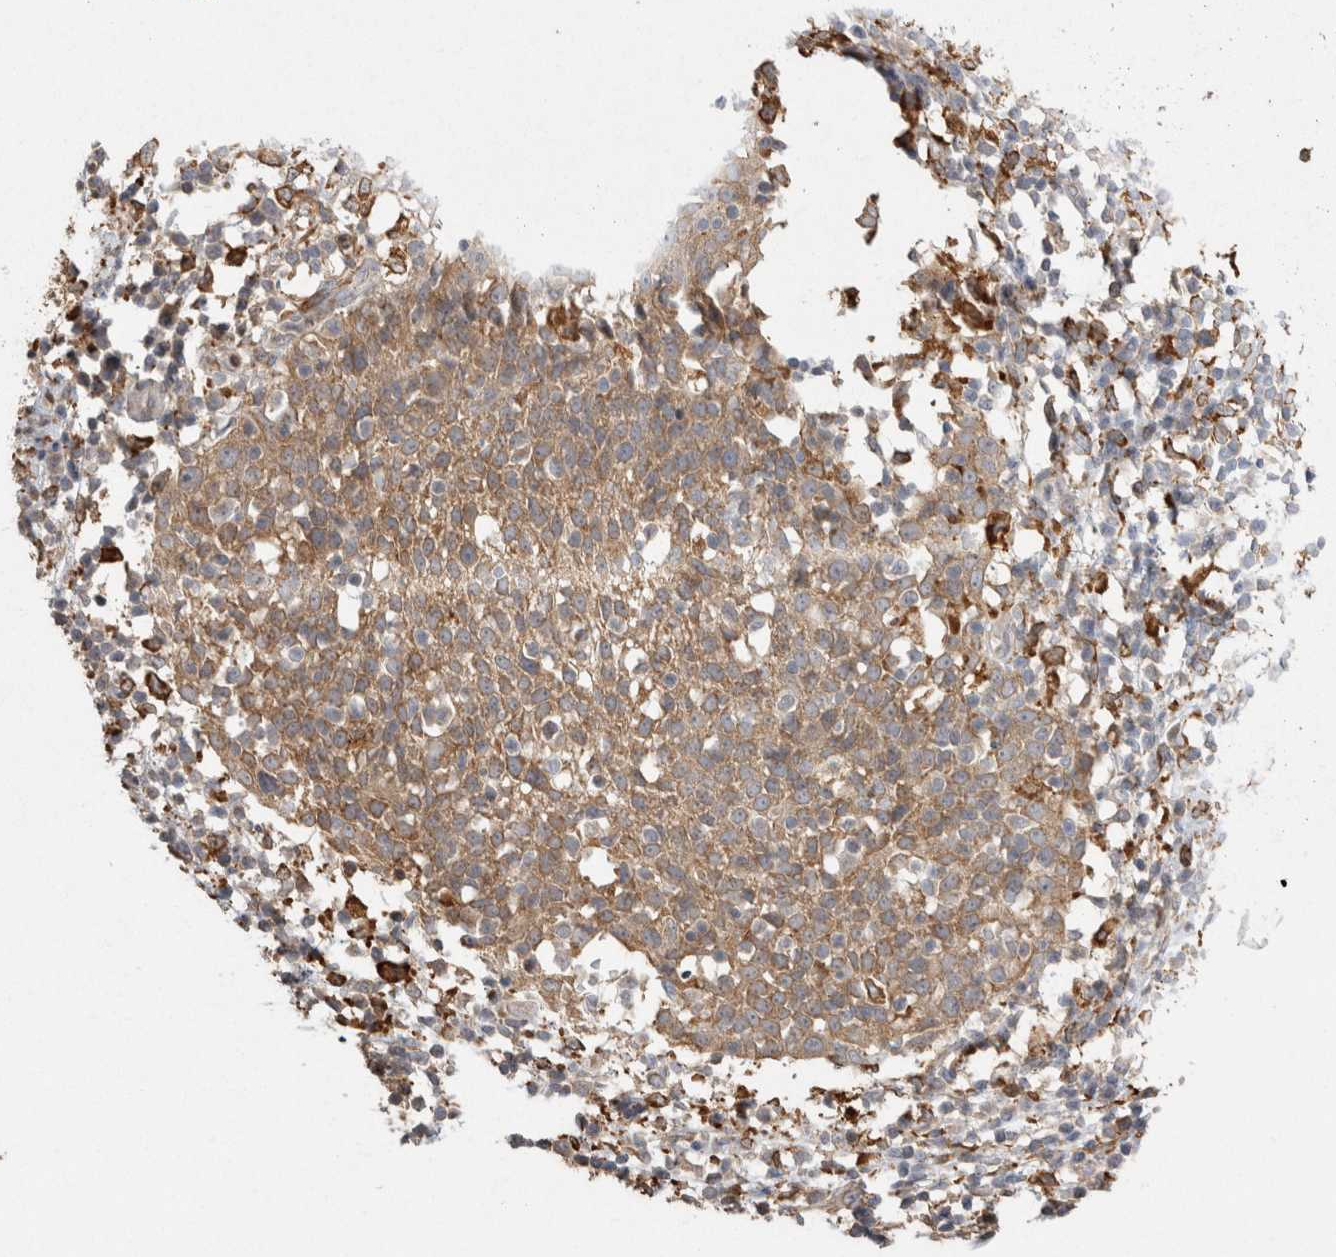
{"staining": {"intensity": "moderate", "quantity": ">75%", "location": "cytoplasmic/membranous"}, "tissue": "cervical cancer", "cell_type": "Tumor cells", "image_type": "cancer", "snomed": [{"axis": "morphology", "description": "Squamous cell carcinoma, NOS"}, {"axis": "topography", "description": "Cervix"}], "caption": "This histopathology image exhibits immunohistochemistry (IHC) staining of human squamous cell carcinoma (cervical), with medium moderate cytoplasmic/membranous expression in about >75% of tumor cells.", "gene": "LRPAP1", "patient": {"sex": "female", "age": 51}}